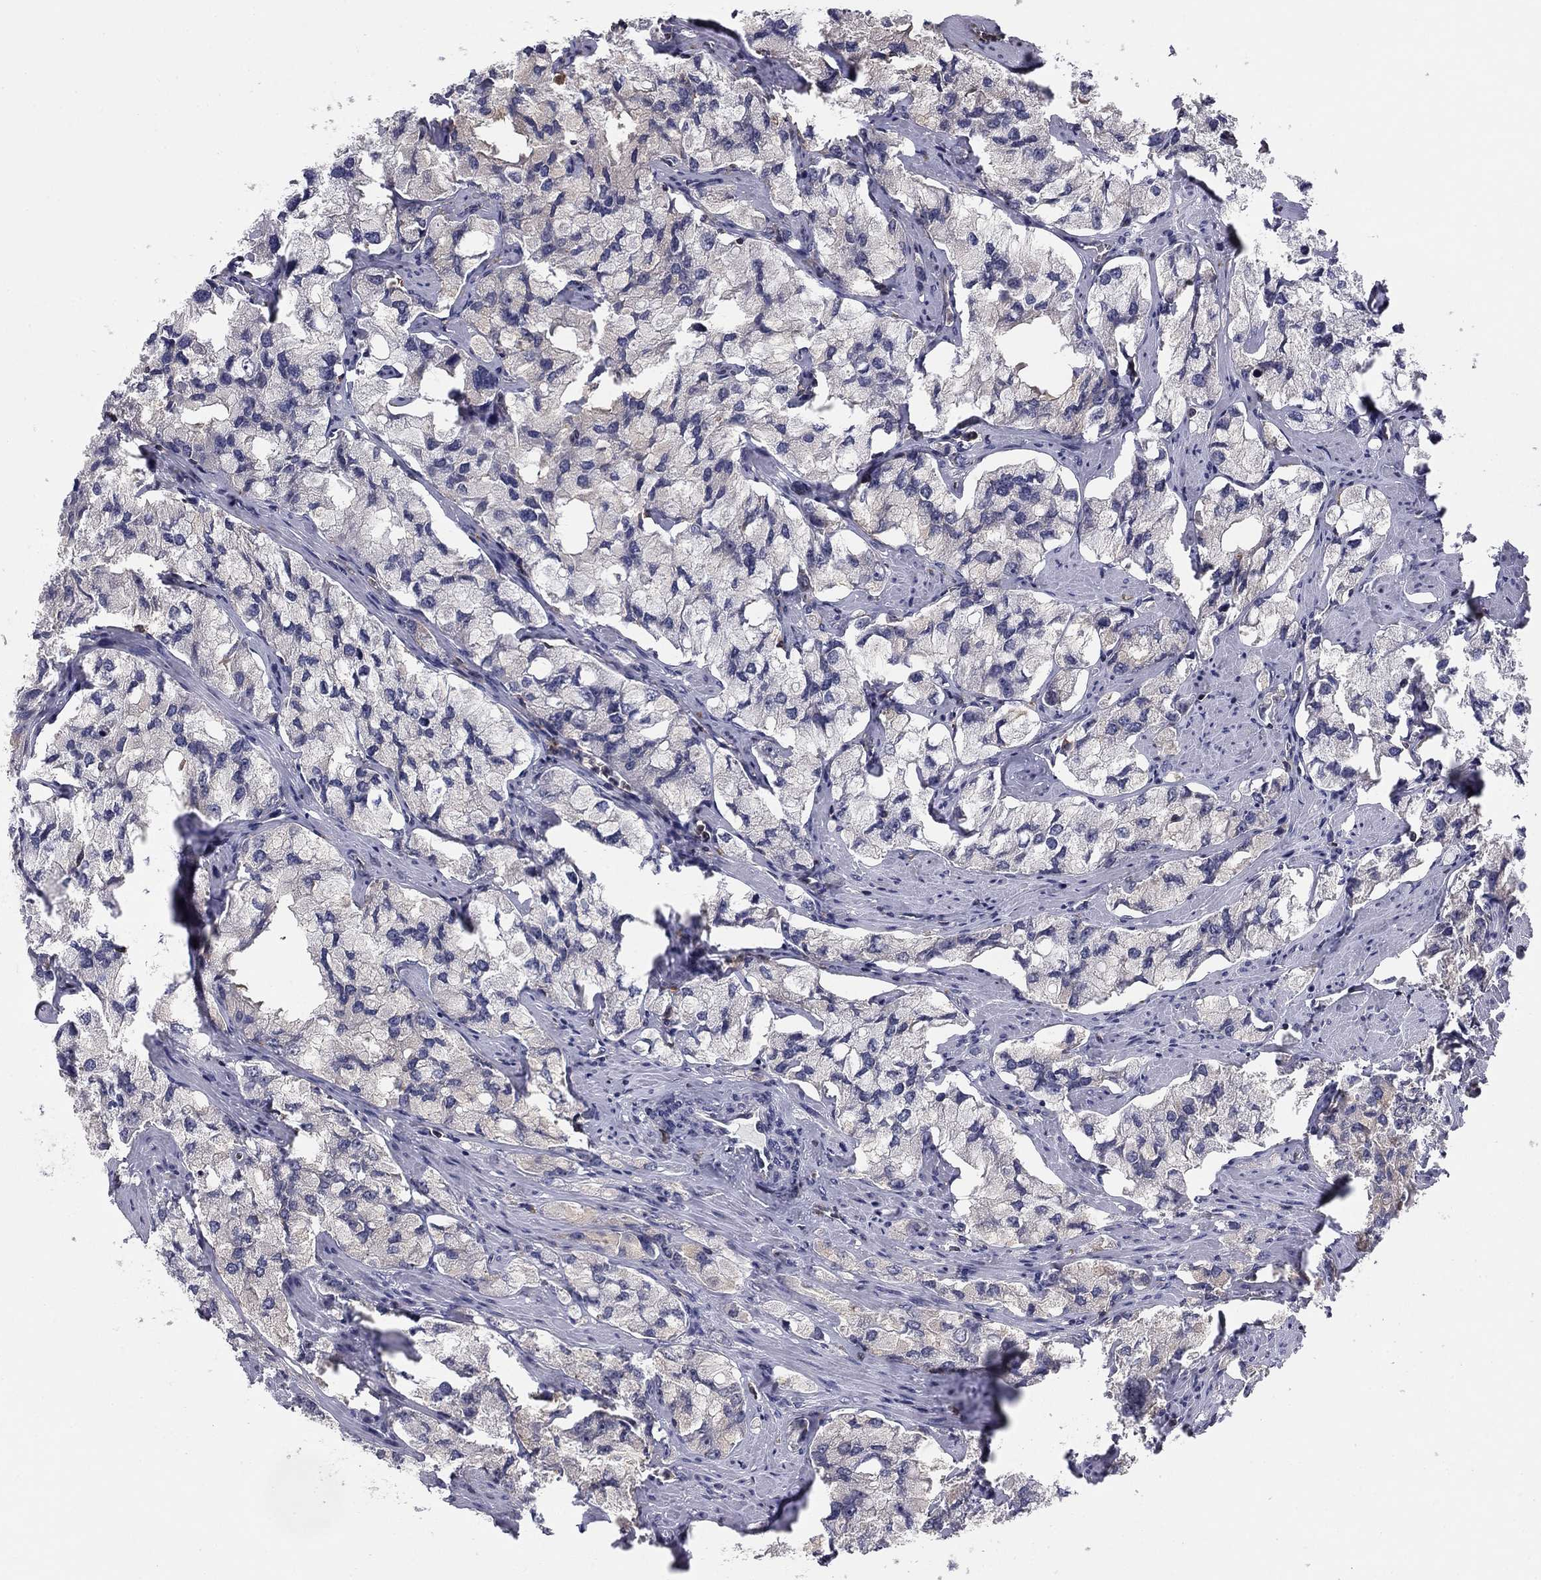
{"staining": {"intensity": "weak", "quantity": "<25%", "location": "cytoplasmic/membranous"}, "tissue": "prostate cancer", "cell_type": "Tumor cells", "image_type": "cancer", "snomed": [{"axis": "morphology", "description": "Adenocarcinoma, NOS"}, {"axis": "topography", "description": "Prostate and seminal vesicle, NOS"}, {"axis": "topography", "description": "Prostate"}], "caption": "IHC histopathology image of neoplastic tissue: prostate cancer (adenocarcinoma) stained with DAB demonstrates no significant protein staining in tumor cells. (DAB IHC visualized using brightfield microscopy, high magnification).", "gene": "PLCB2", "patient": {"sex": "male", "age": 64}}